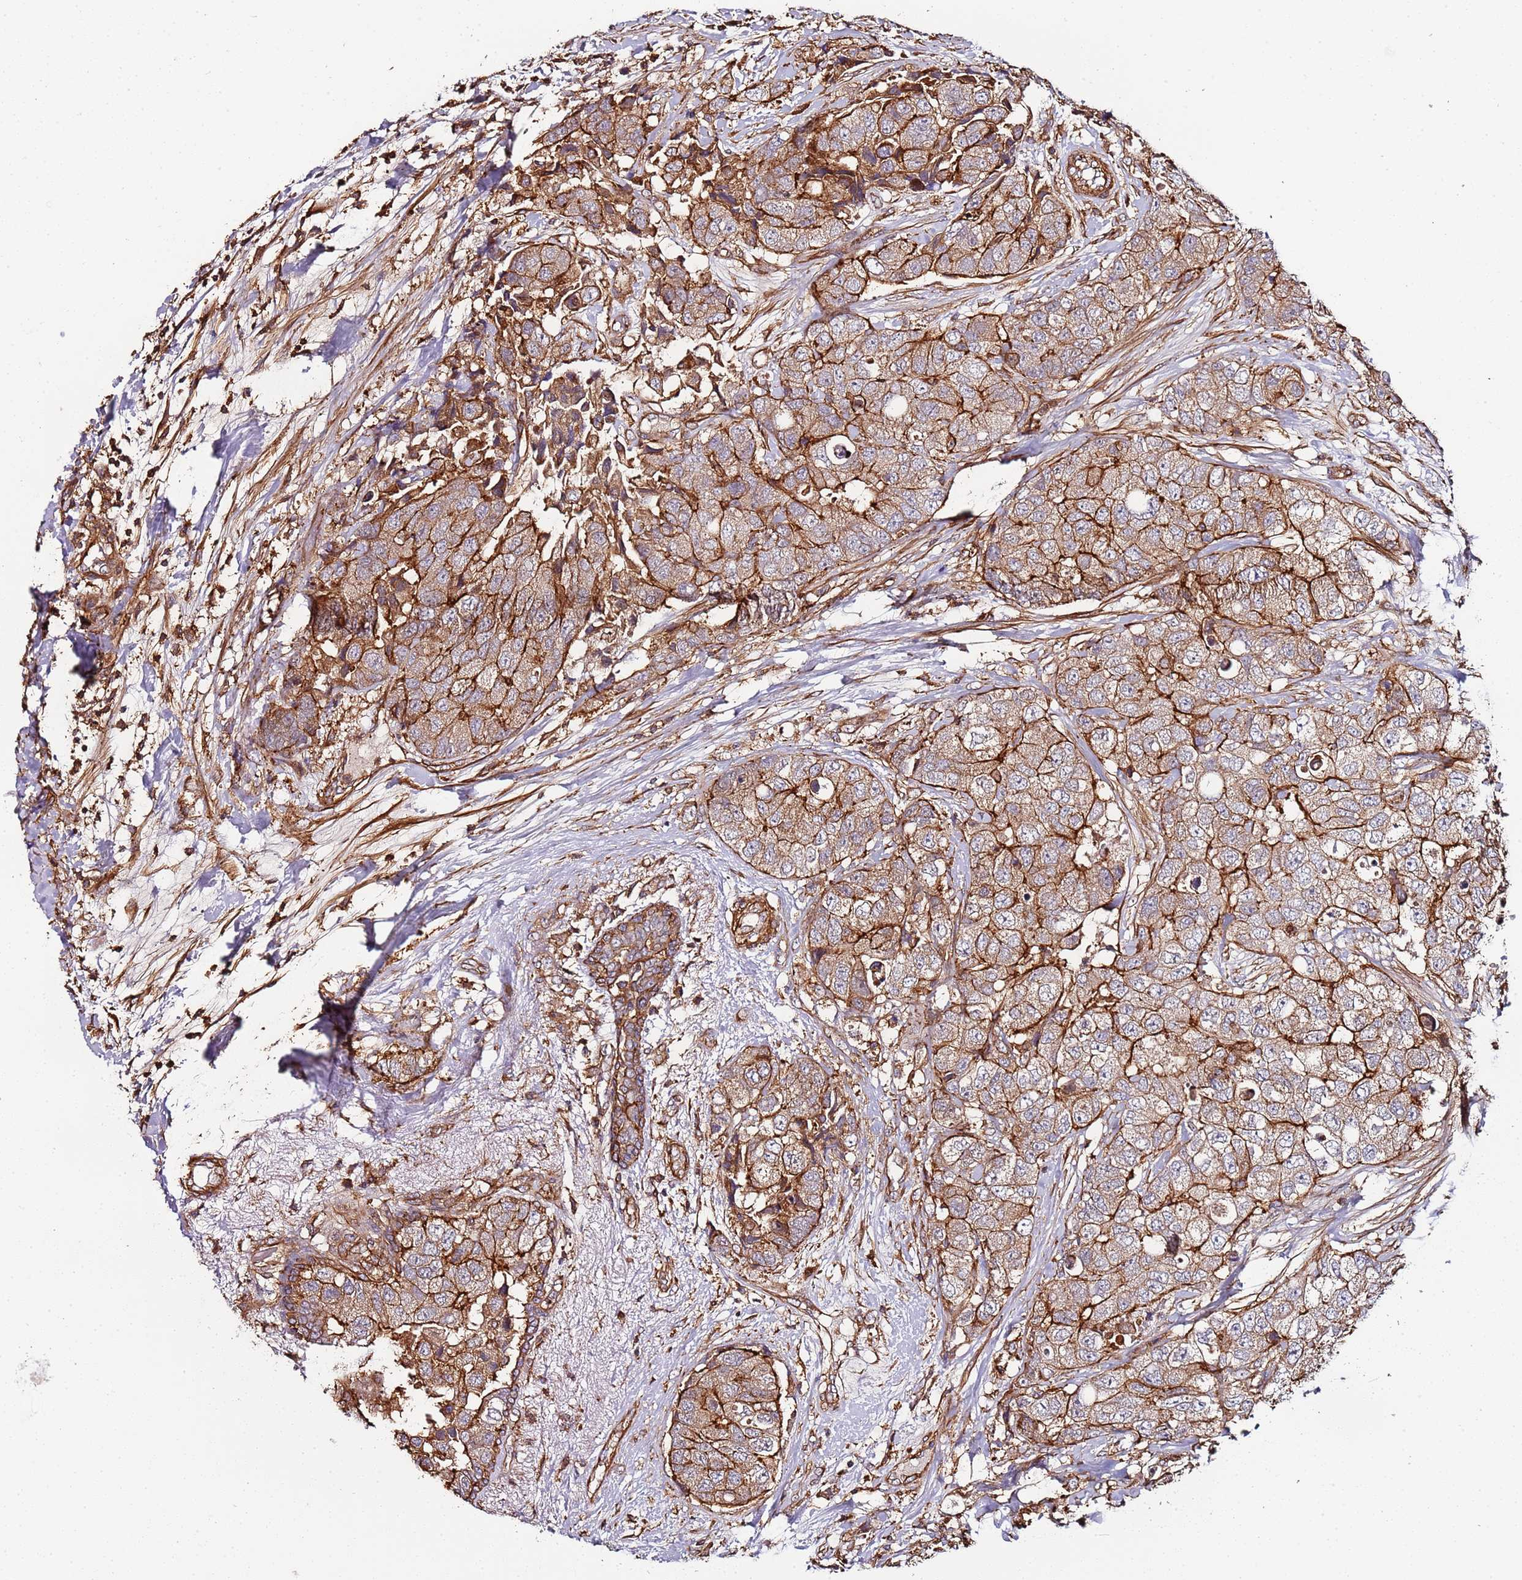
{"staining": {"intensity": "moderate", "quantity": ">75%", "location": "cytoplasmic/membranous"}, "tissue": "breast cancer", "cell_type": "Tumor cells", "image_type": "cancer", "snomed": [{"axis": "morphology", "description": "Duct carcinoma"}, {"axis": "topography", "description": "Breast"}], "caption": "Immunohistochemistry (IHC) of human breast cancer (infiltrating ductal carcinoma) reveals medium levels of moderate cytoplasmic/membranous positivity in about >75% of tumor cells. The protein is stained brown, and the nuclei are stained in blue (DAB IHC with brightfield microscopy, high magnification).", "gene": "CYP2U1", "patient": {"sex": "female", "age": 62}}